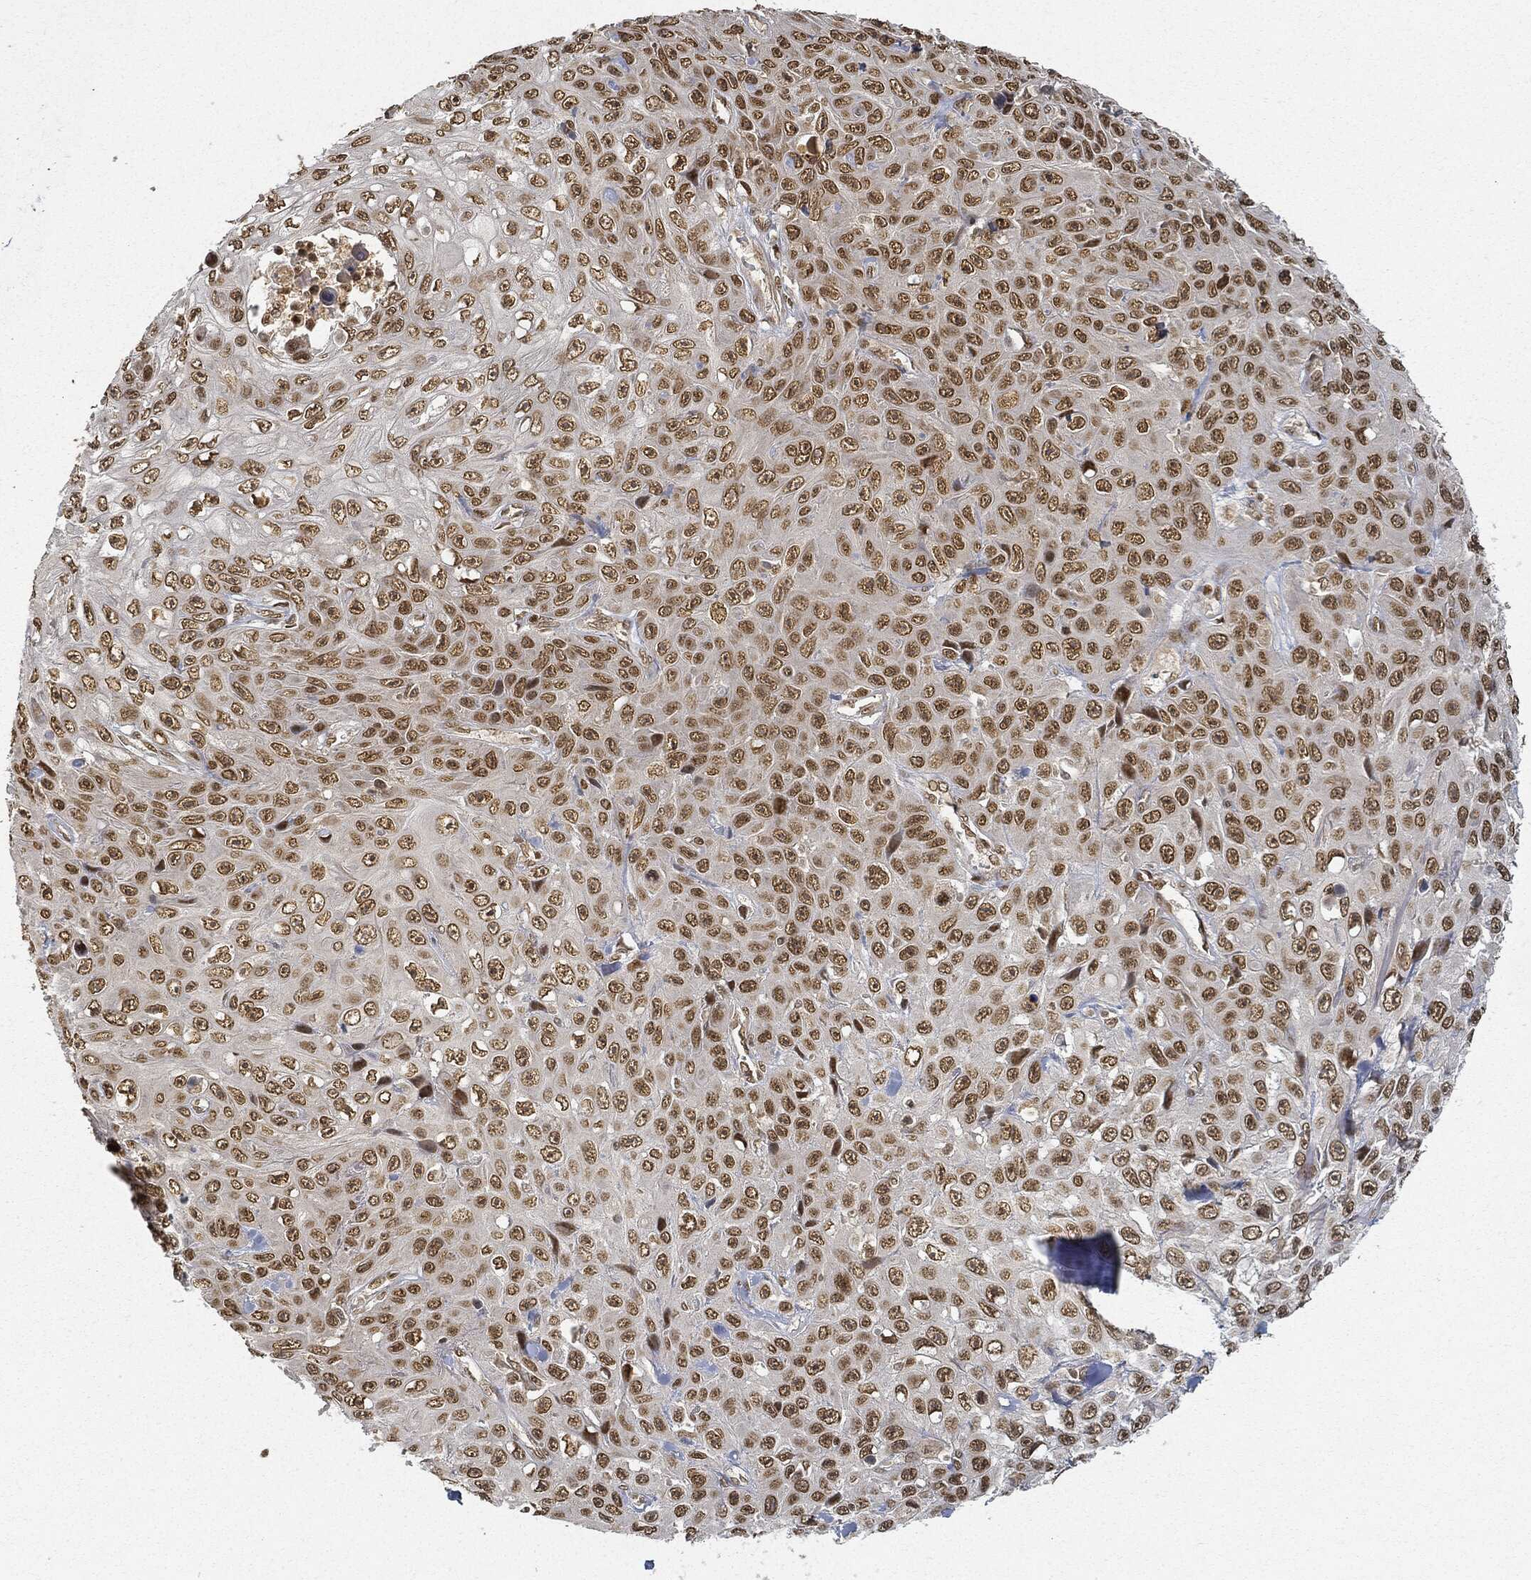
{"staining": {"intensity": "moderate", "quantity": "25%-75%", "location": "nuclear"}, "tissue": "skin cancer", "cell_type": "Tumor cells", "image_type": "cancer", "snomed": [{"axis": "morphology", "description": "Squamous cell carcinoma, NOS"}, {"axis": "topography", "description": "Skin"}], "caption": "About 25%-75% of tumor cells in skin cancer (squamous cell carcinoma) reveal moderate nuclear protein positivity as visualized by brown immunohistochemical staining.", "gene": "CIB1", "patient": {"sex": "male", "age": 82}}